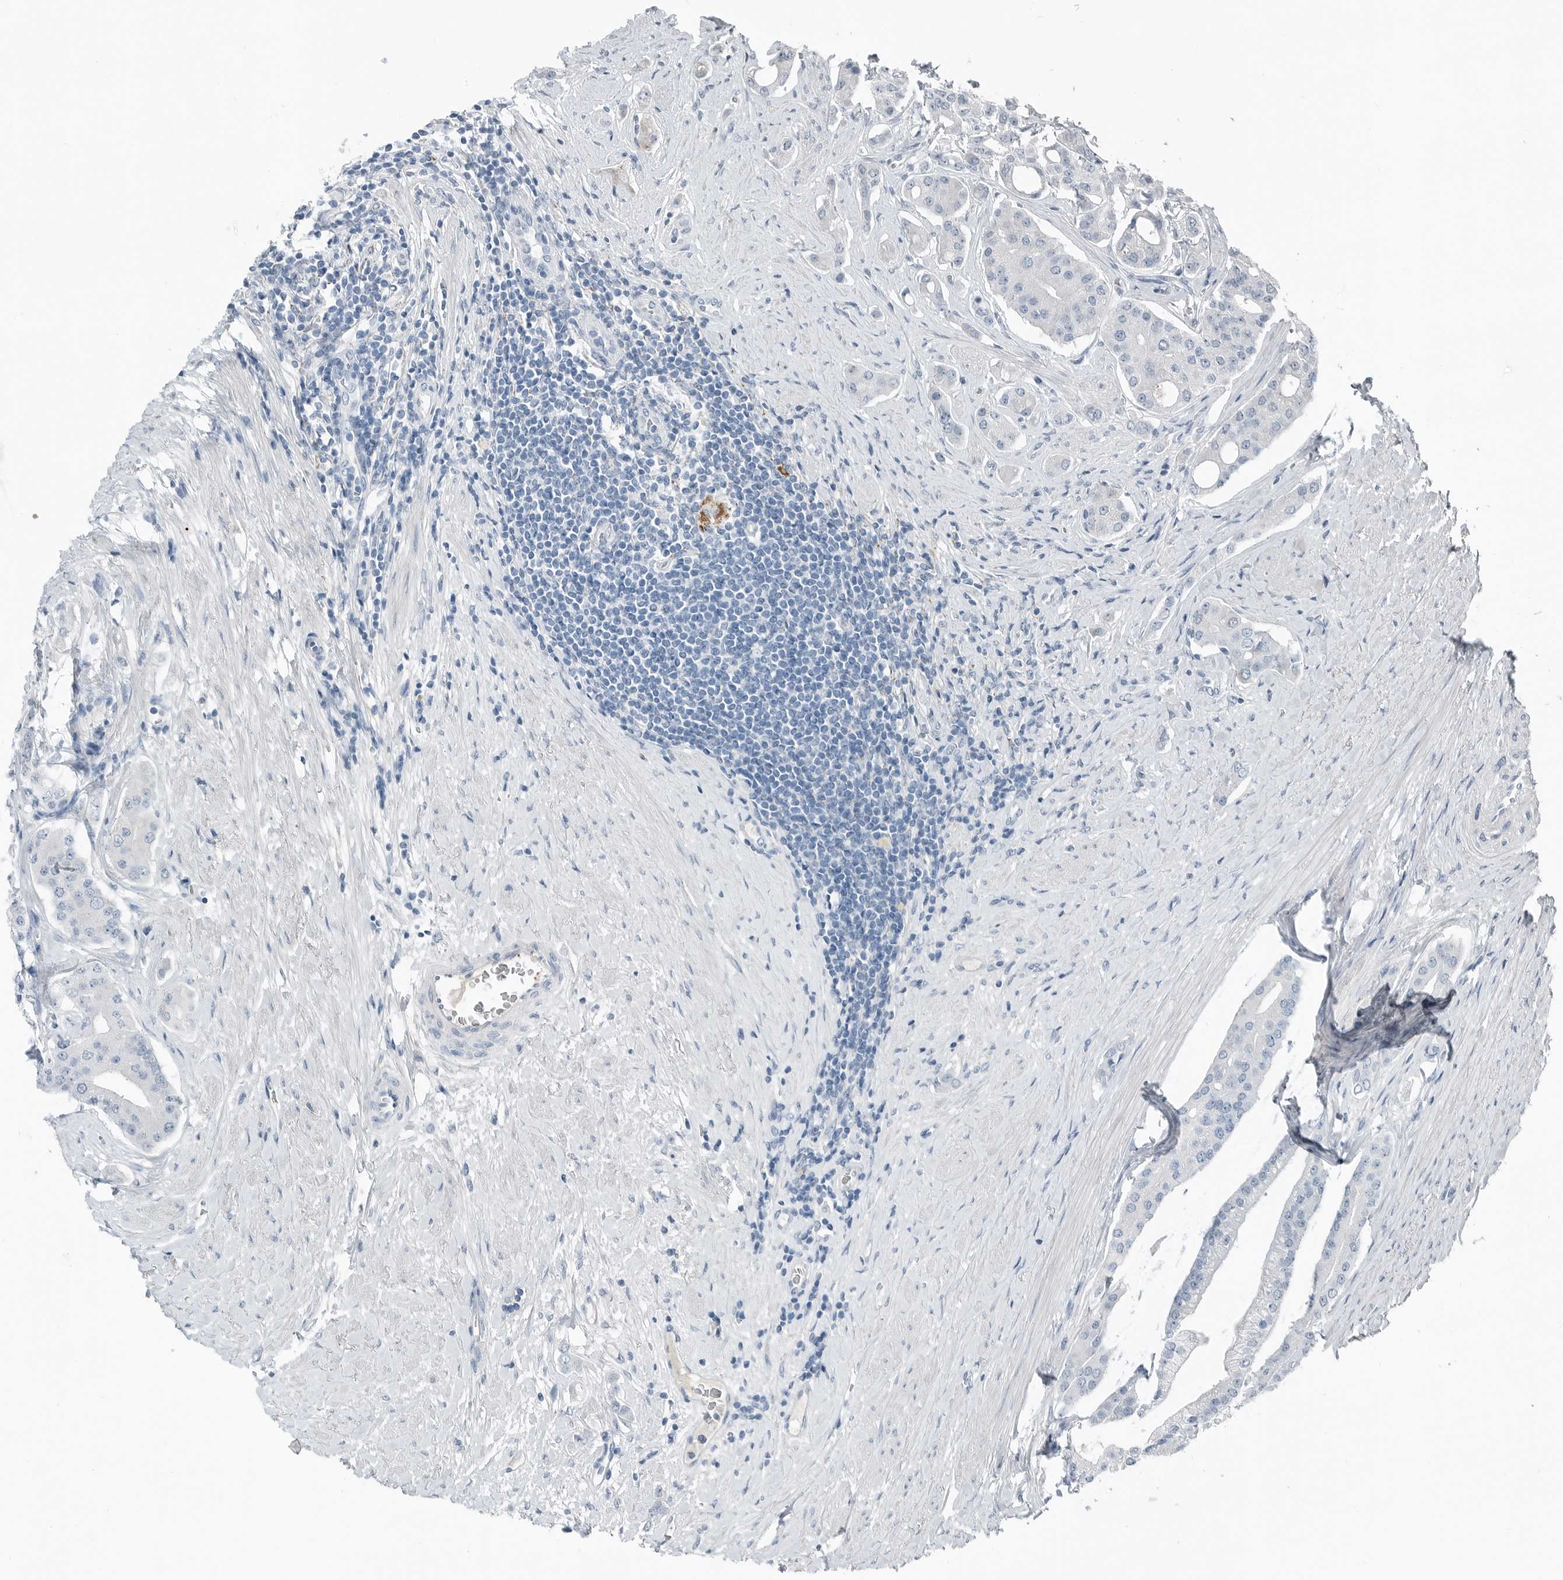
{"staining": {"intensity": "negative", "quantity": "none", "location": "none"}, "tissue": "prostate cancer", "cell_type": "Tumor cells", "image_type": "cancer", "snomed": [{"axis": "morphology", "description": "Adenocarcinoma, High grade"}, {"axis": "topography", "description": "Prostate"}], "caption": "DAB immunohistochemical staining of prostate adenocarcinoma (high-grade) exhibits no significant staining in tumor cells. (Stains: DAB (3,3'-diaminobenzidine) immunohistochemistry with hematoxylin counter stain, Microscopy: brightfield microscopy at high magnification).", "gene": "SERPINB7", "patient": {"sex": "male", "age": 71}}